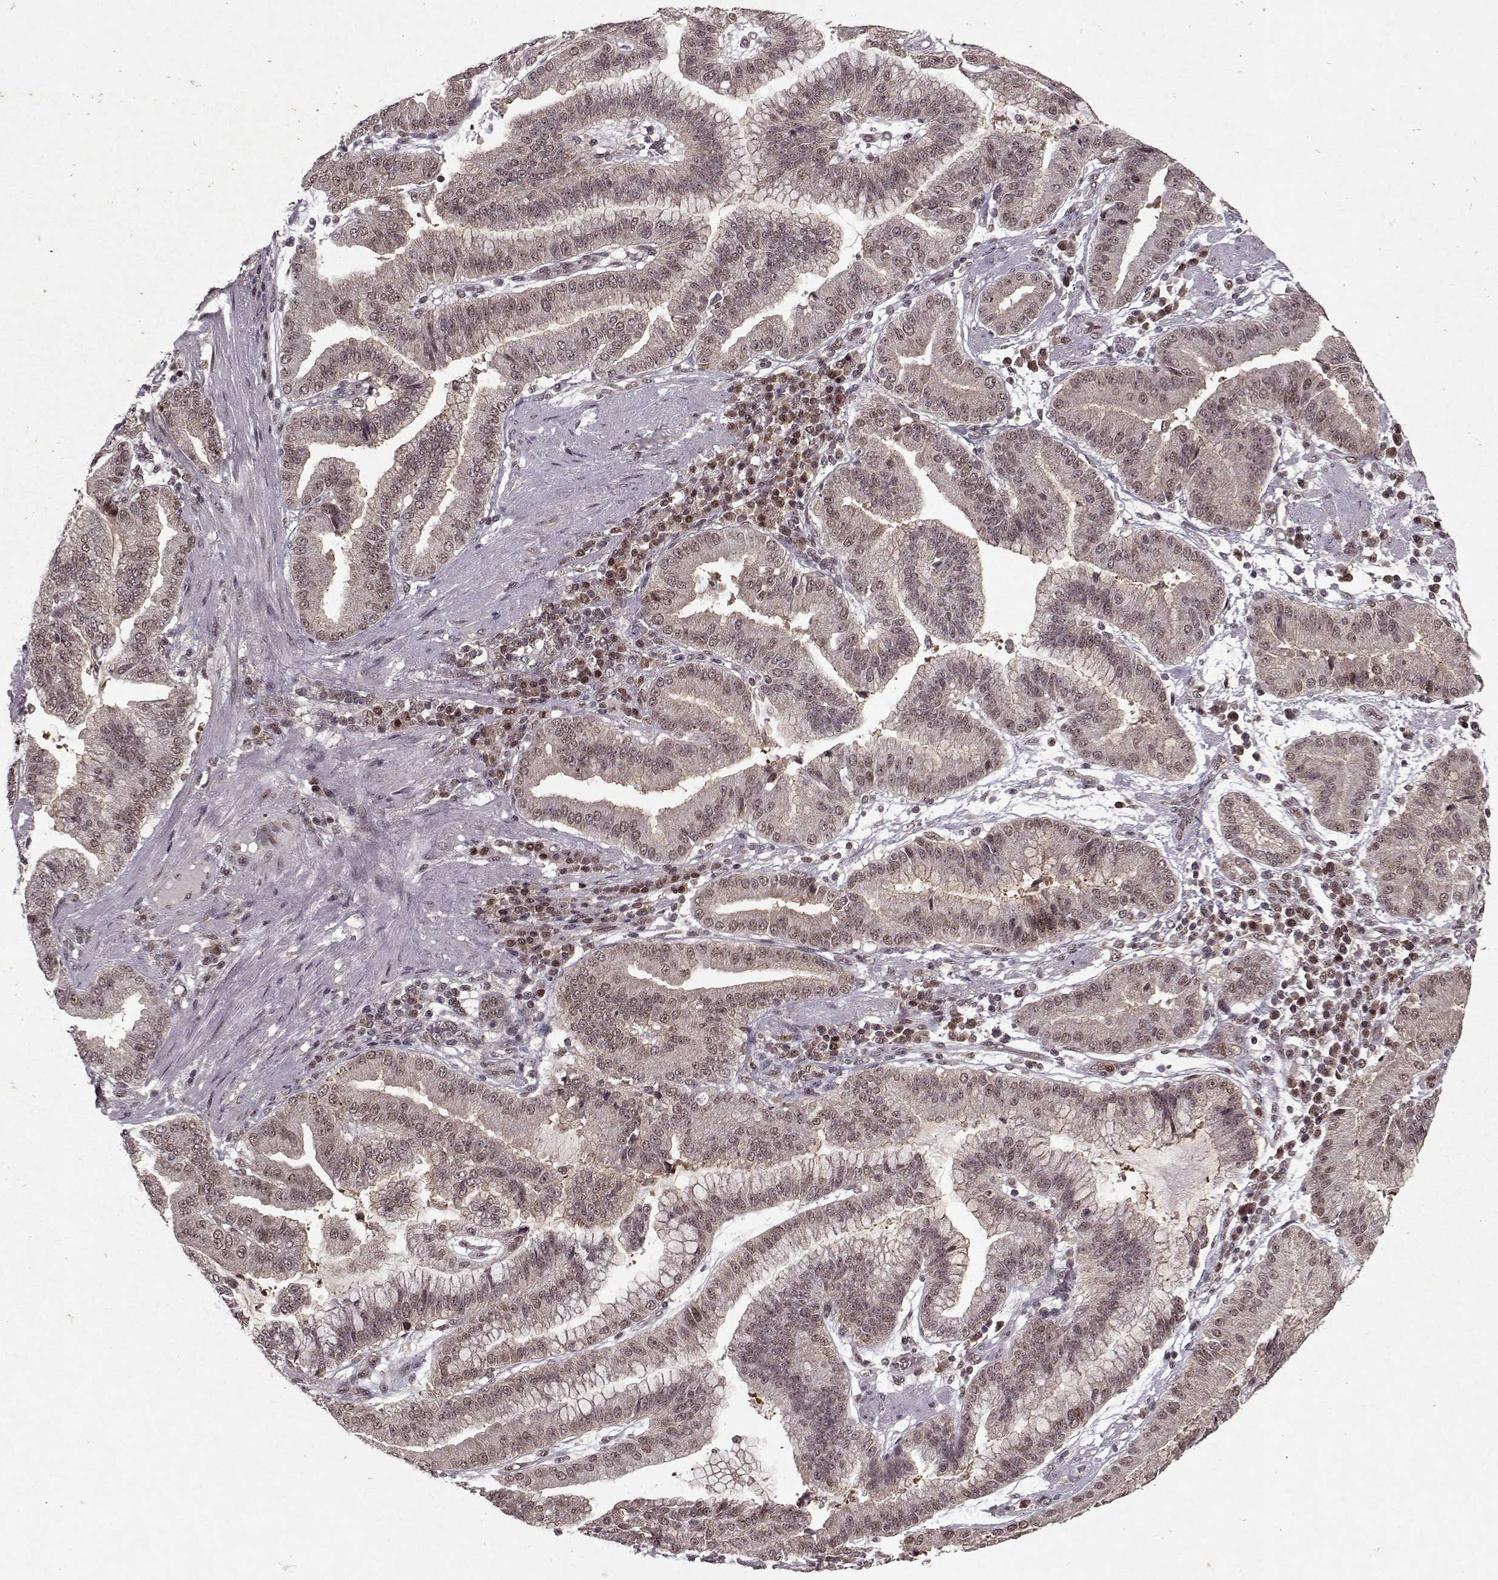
{"staining": {"intensity": "weak", "quantity": "<25%", "location": "cytoplasmic/membranous,nuclear"}, "tissue": "stomach cancer", "cell_type": "Tumor cells", "image_type": "cancer", "snomed": [{"axis": "morphology", "description": "Adenocarcinoma, NOS"}, {"axis": "topography", "description": "Stomach"}], "caption": "Tumor cells are negative for brown protein staining in adenocarcinoma (stomach). (IHC, brightfield microscopy, high magnification).", "gene": "PSMA7", "patient": {"sex": "male", "age": 83}}